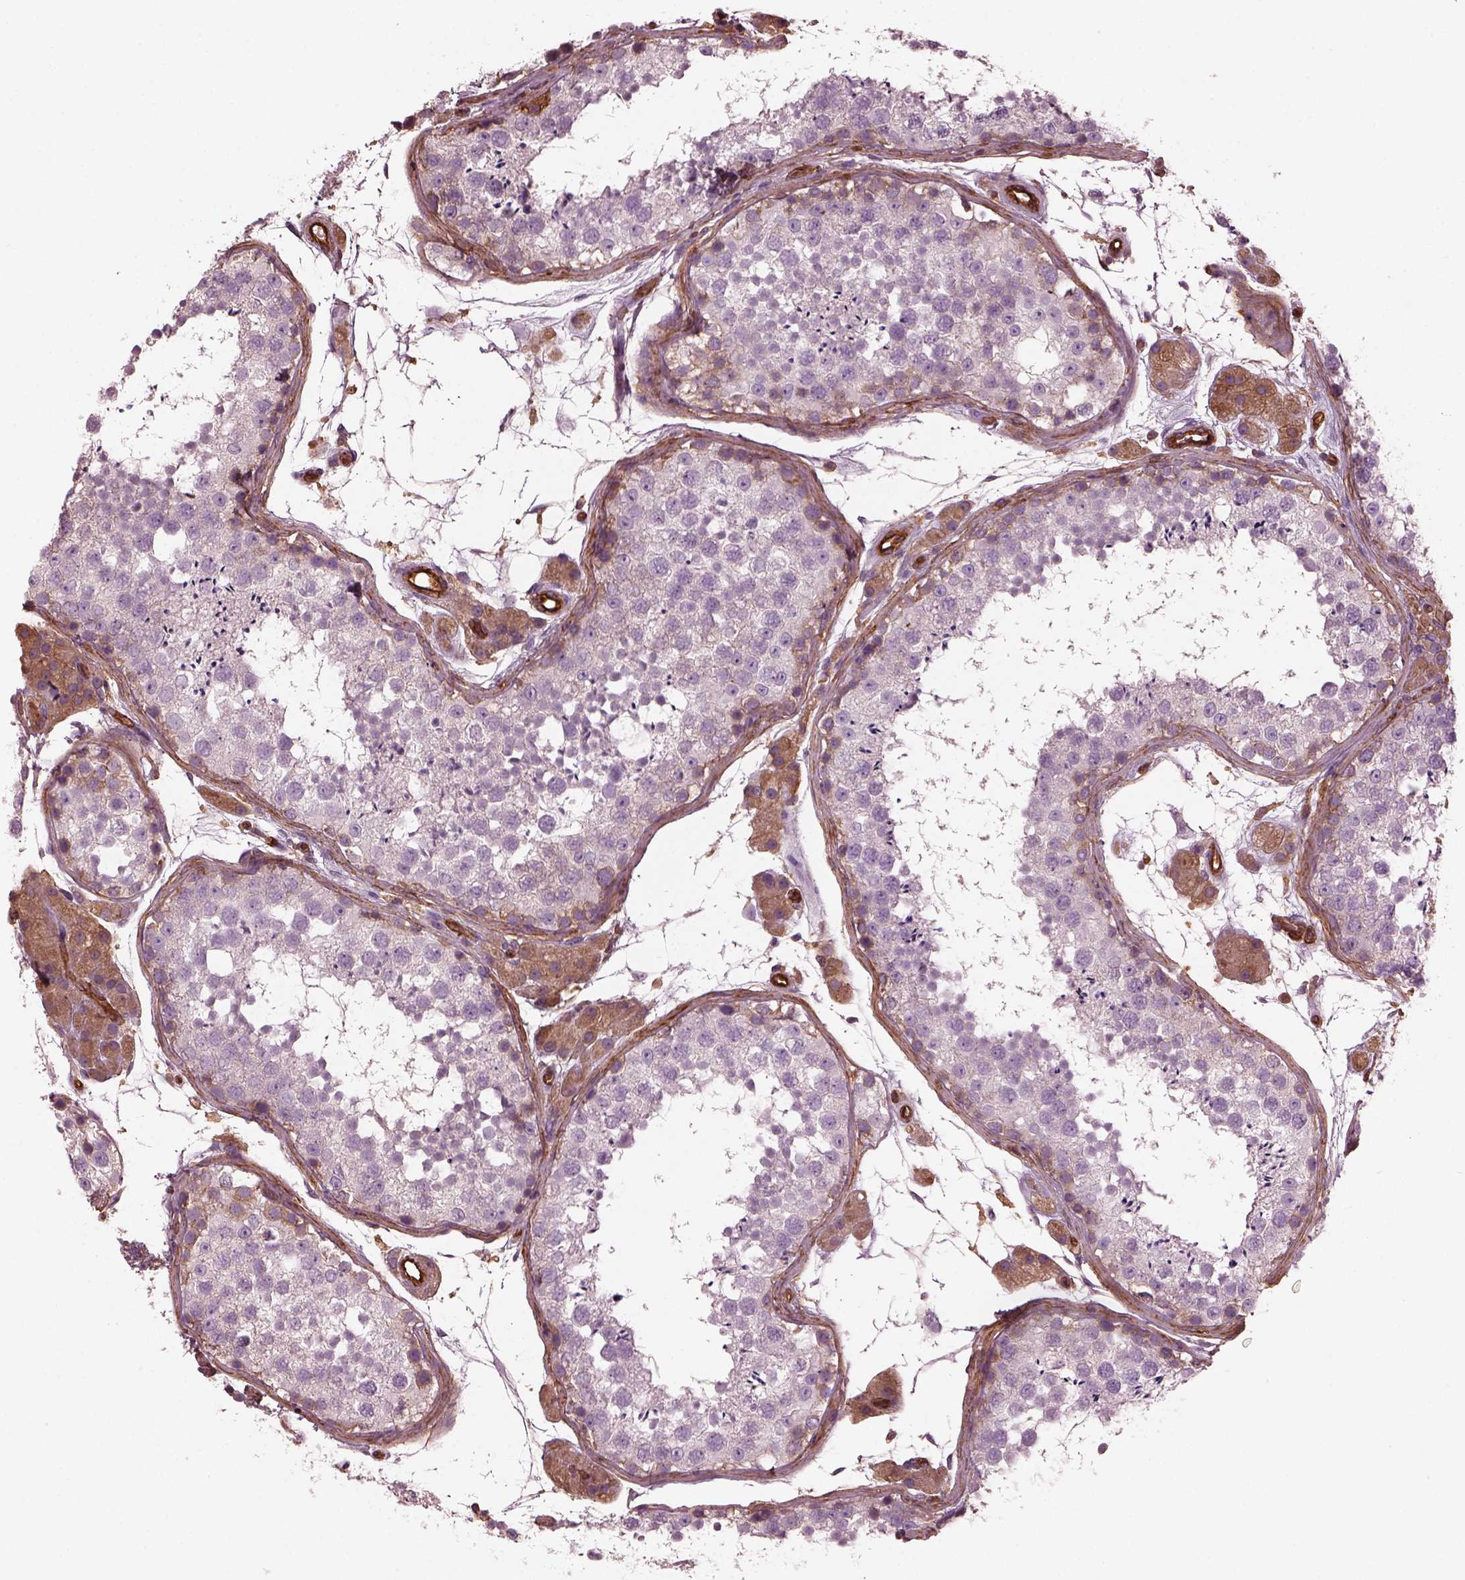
{"staining": {"intensity": "weak", "quantity": "<25%", "location": "cytoplasmic/membranous"}, "tissue": "testis", "cell_type": "Cells in seminiferous ducts", "image_type": "normal", "snomed": [{"axis": "morphology", "description": "Normal tissue, NOS"}, {"axis": "topography", "description": "Testis"}], "caption": "An immunohistochemistry photomicrograph of benign testis is shown. There is no staining in cells in seminiferous ducts of testis. (IHC, brightfield microscopy, high magnification).", "gene": "MYL1", "patient": {"sex": "male", "age": 41}}